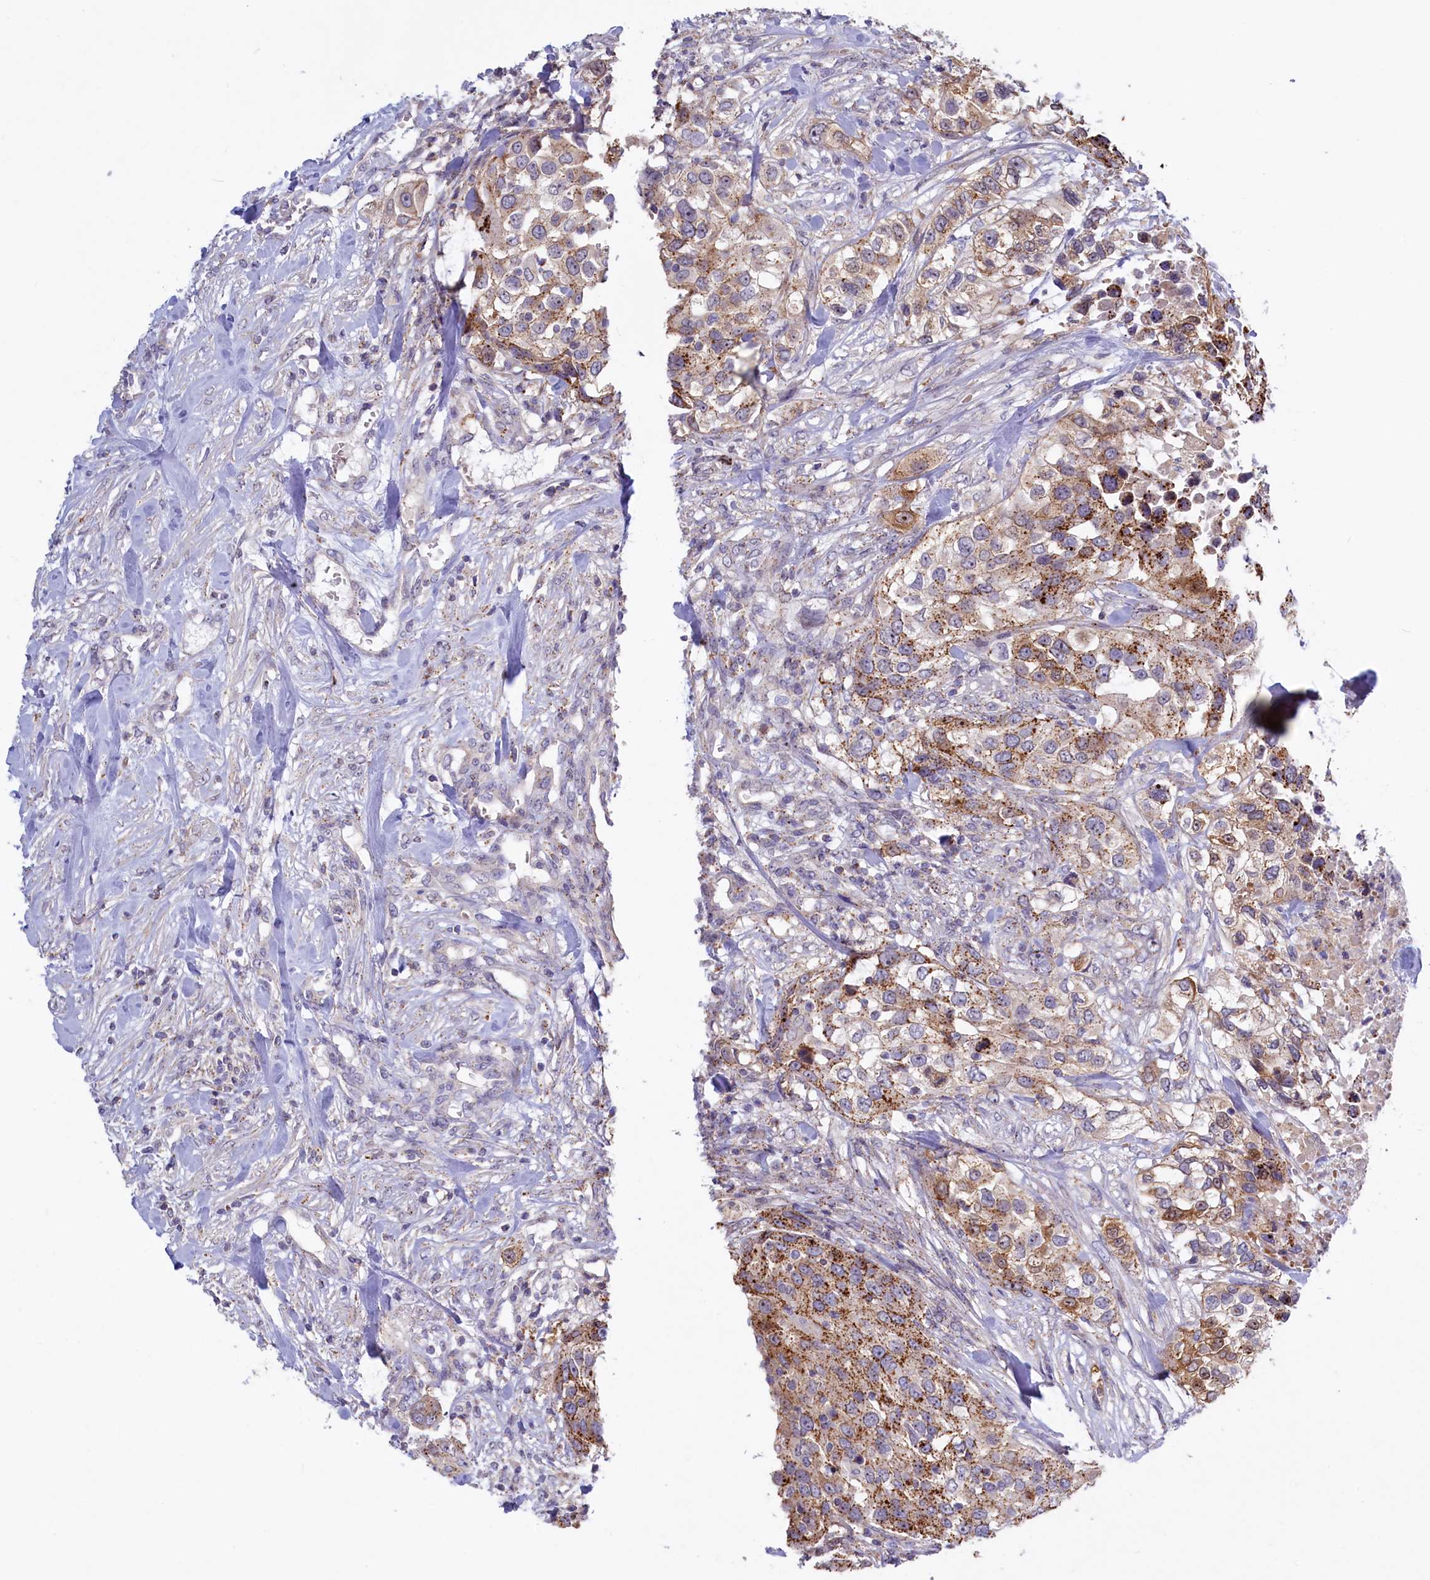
{"staining": {"intensity": "moderate", "quantity": "25%-75%", "location": "cytoplasmic/membranous"}, "tissue": "urothelial cancer", "cell_type": "Tumor cells", "image_type": "cancer", "snomed": [{"axis": "morphology", "description": "Urothelial carcinoma, High grade"}, {"axis": "topography", "description": "Urinary bladder"}], "caption": "This is an image of immunohistochemistry staining of urothelial carcinoma (high-grade), which shows moderate positivity in the cytoplasmic/membranous of tumor cells.", "gene": "HYKK", "patient": {"sex": "female", "age": 80}}